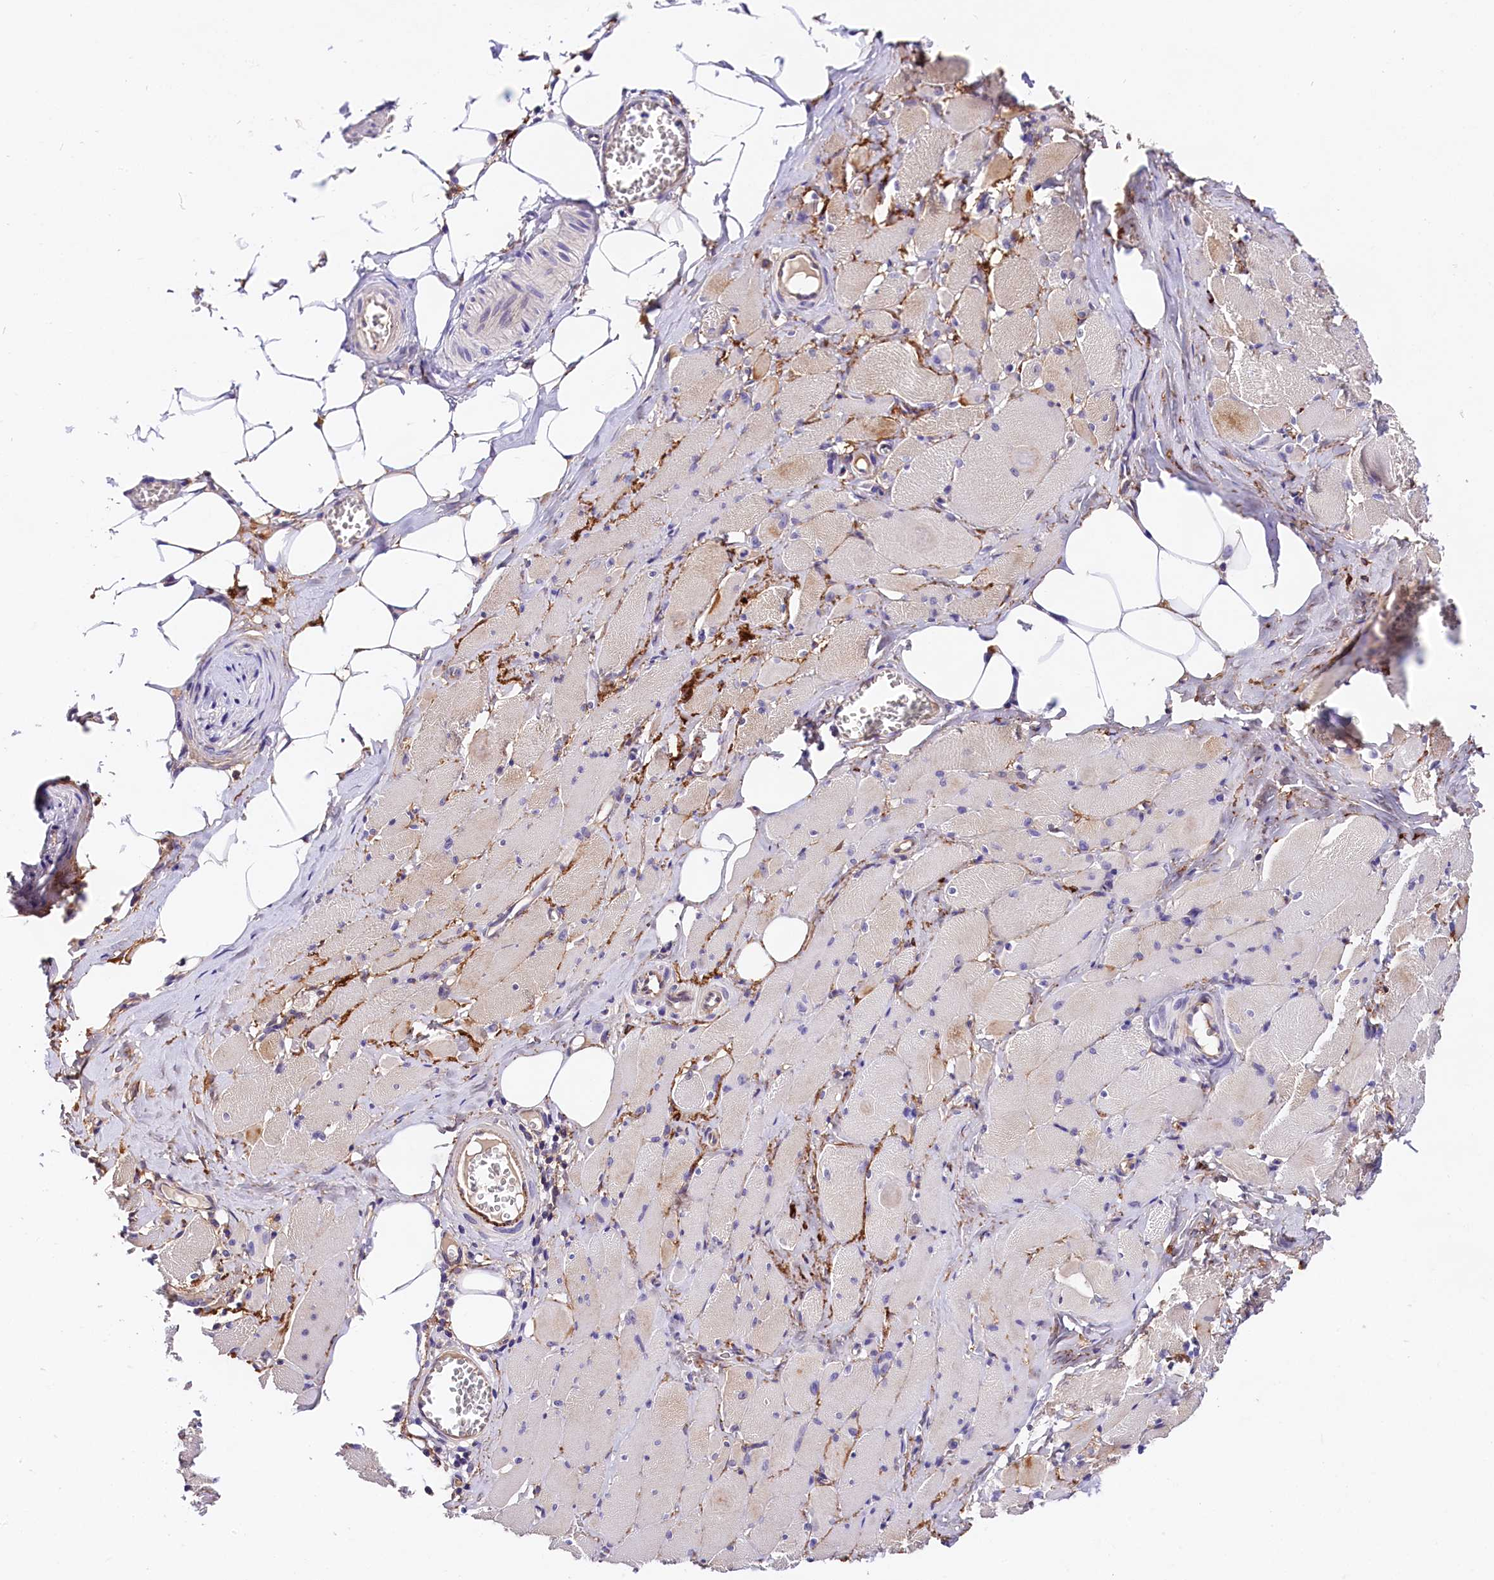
{"staining": {"intensity": "weak", "quantity": "<25%", "location": "cytoplasmic/membranous"}, "tissue": "skeletal muscle", "cell_type": "Myocytes", "image_type": "normal", "snomed": [{"axis": "morphology", "description": "Normal tissue, NOS"}, {"axis": "morphology", "description": "Basal cell carcinoma"}, {"axis": "topography", "description": "Skeletal muscle"}], "caption": "IHC image of unremarkable skeletal muscle: human skeletal muscle stained with DAB (3,3'-diaminobenzidine) exhibits no significant protein staining in myocytes. (Stains: DAB immunohistochemistry (IHC) with hematoxylin counter stain, Microscopy: brightfield microscopy at high magnification).", "gene": "OAS3", "patient": {"sex": "female", "age": 64}}